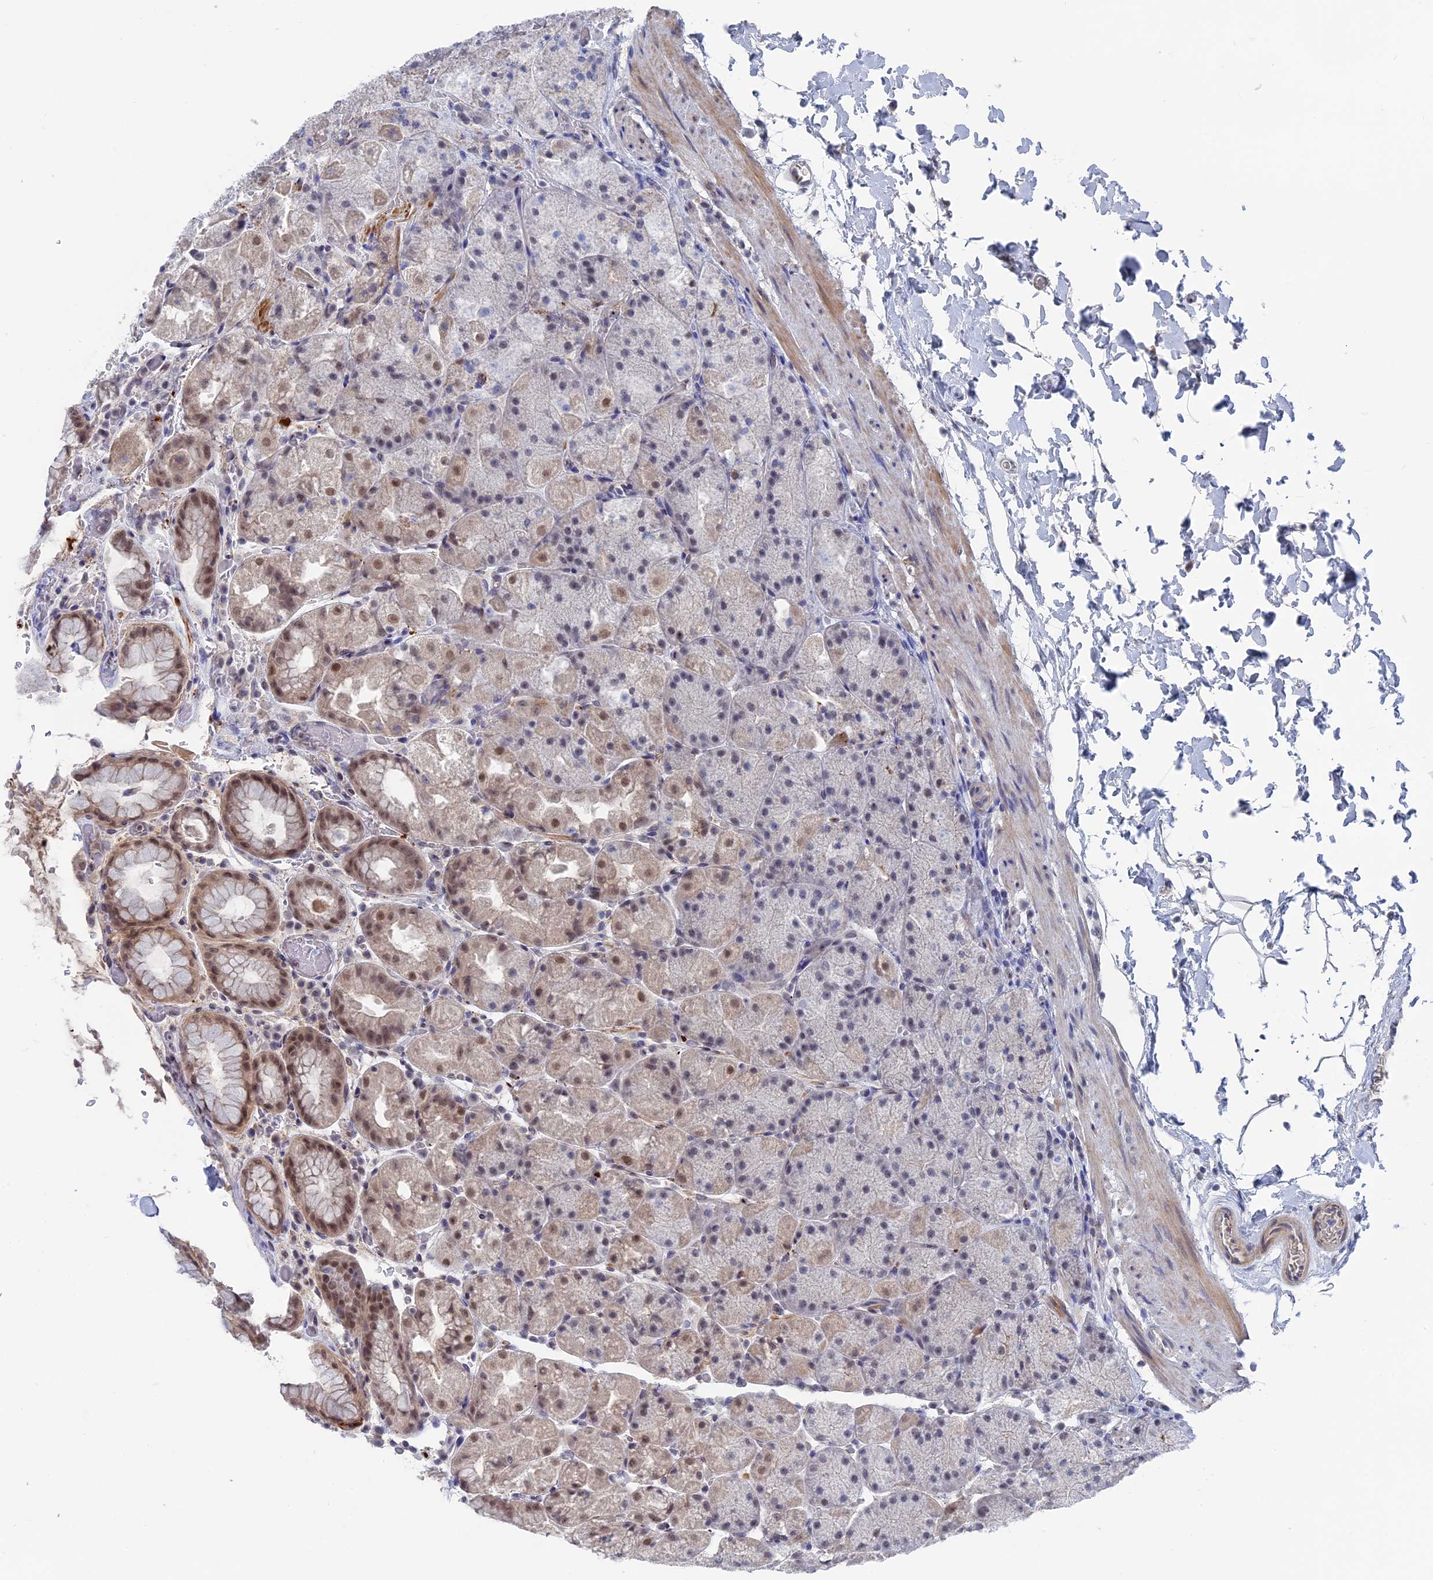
{"staining": {"intensity": "moderate", "quantity": "<25%", "location": "nuclear"}, "tissue": "stomach", "cell_type": "Glandular cells", "image_type": "normal", "snomed": [{"axis": "morphology", "description": "Normal tissue, NOS"}, {"axis": "topography", "description": "Stomach, upper"}, {"axis": "topography", "description": "Stomach, lower"}], "caption": "A brown stain shows moderate nuclear positivity of a protein in glandular cells of unremarkable stomach. (brown staining indicates protein expression, while blue staining denotes nuclei).", "gene": "BRD2", "patient": {"sex": "male", "age": 67}}